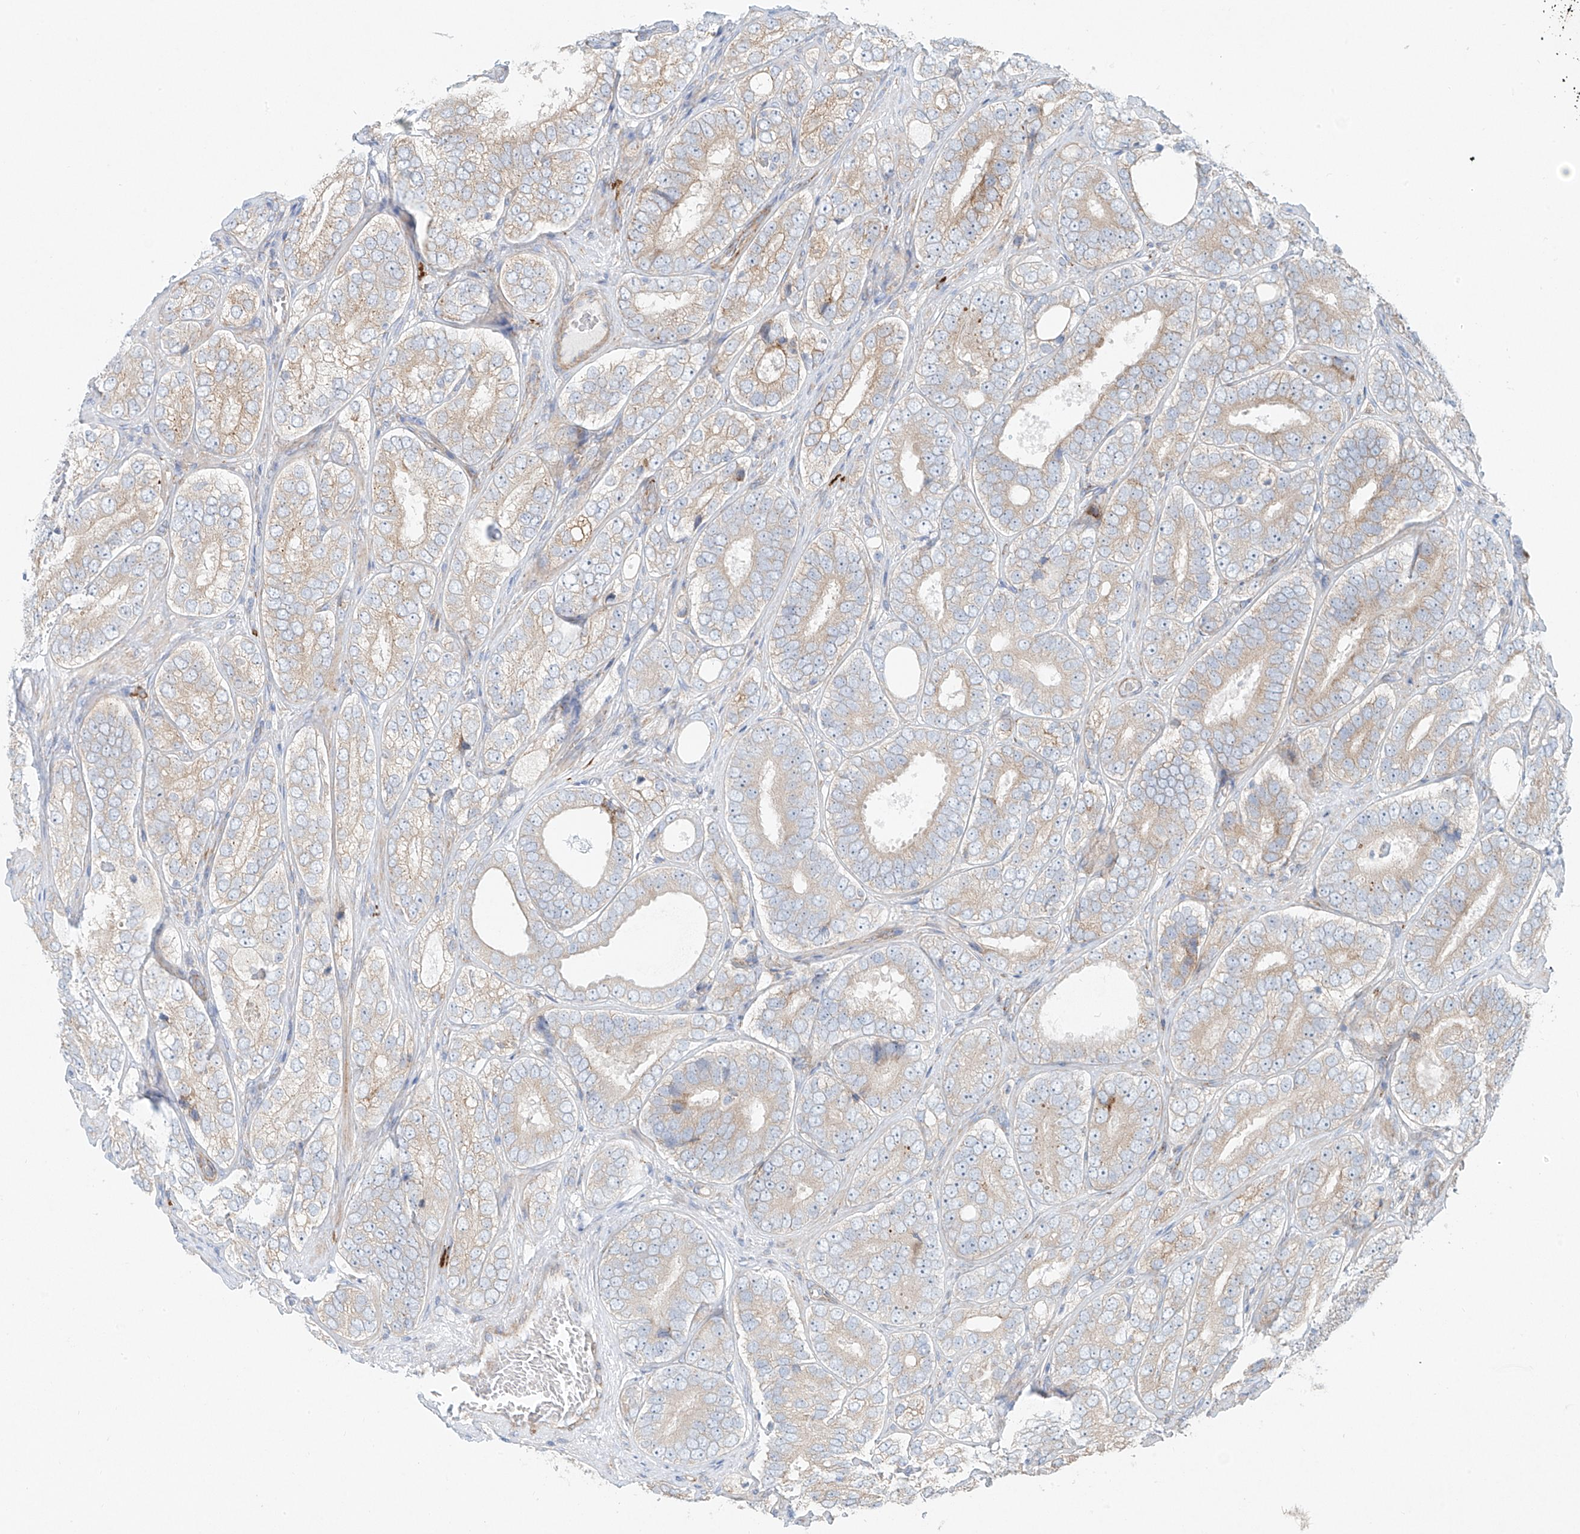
{"staining": {"intensity": "weak", "quantity": "<25%", "location": "cytoplasmic/membranous"}, "tissue": "prostate cancer", "cell_type": "Tumor cells", "image_type": "cancer", "snomed": [{"axis": "morphology", "description": "Adenocarcinoma, High grade"}, {"axis": "topography", "description": "Prostate"}], "caption": "This photomicrograph is of high-grade adenocarcinoma (prostate) stained with immunohistochemistry (IHC) to label a protein in brown with the nuclei are counter-stained blue. There is no staining in tumor cells.", "gene": "EIPR1", "patient": {"sex": "male", "age": 56}}